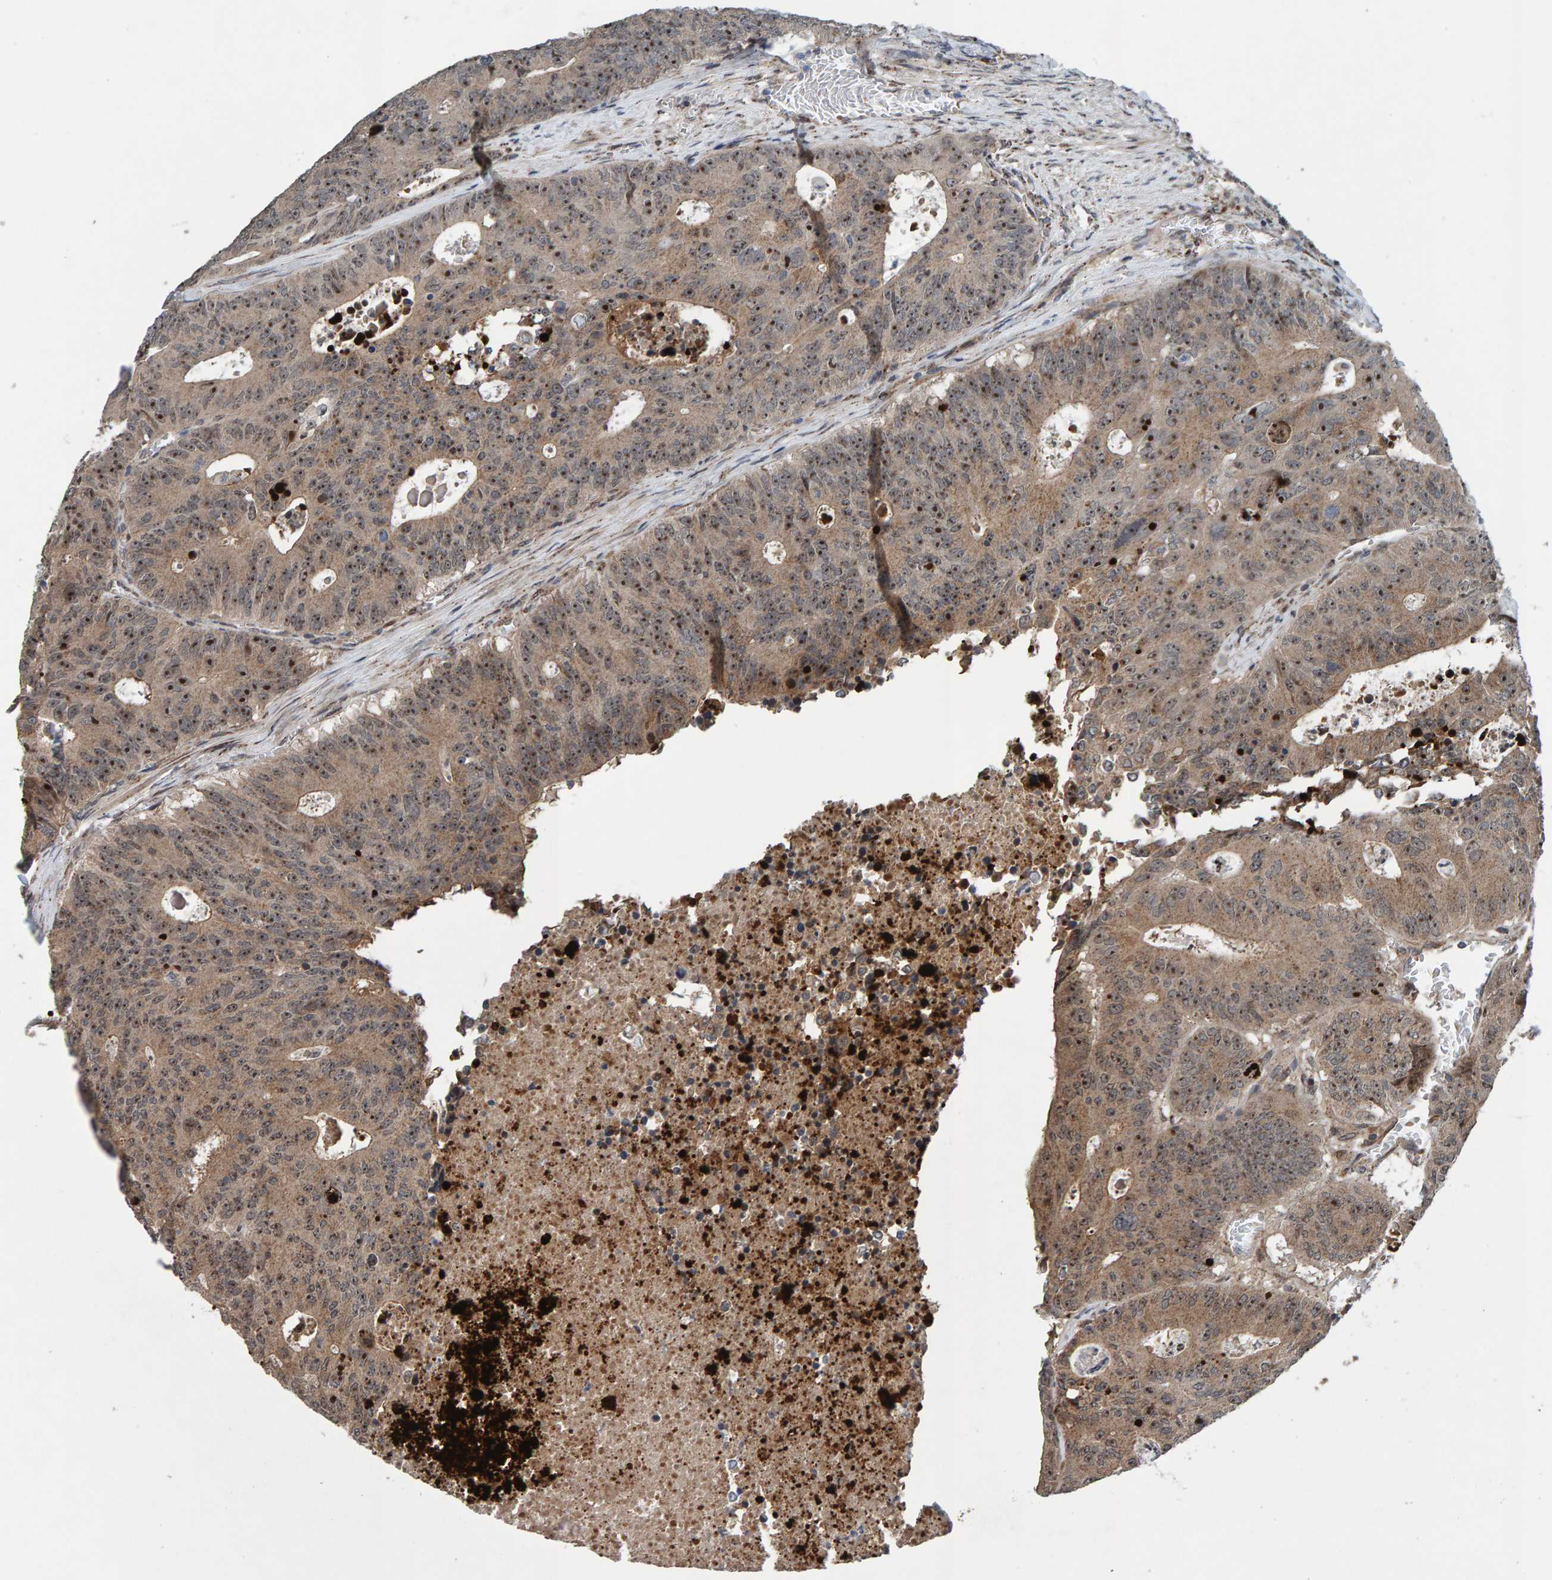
{"staining": {"intensity": "moderate", "quantity": ">75%", "location": "cytoplasmic/membranous,nuclear"}, "tissue": "colorectal cancer", "cell_type": "Tumor cells", "image_type": "cancer", "snomed": [{"axis": "morphology", "description": "Adenocarcinoma, NOS"}, {"axis": "topography", "description": "Colon"}], "caption": "Immunohistochemical staining of human adenocarcinoma (colorectal) demonstrates medium levels of moderate cytoplasmic/membranous and nuclear protein positivity in about >75% of tumor cells.", "gene": "CCDC25", "patient": {"sex": "male", "age": 87}}